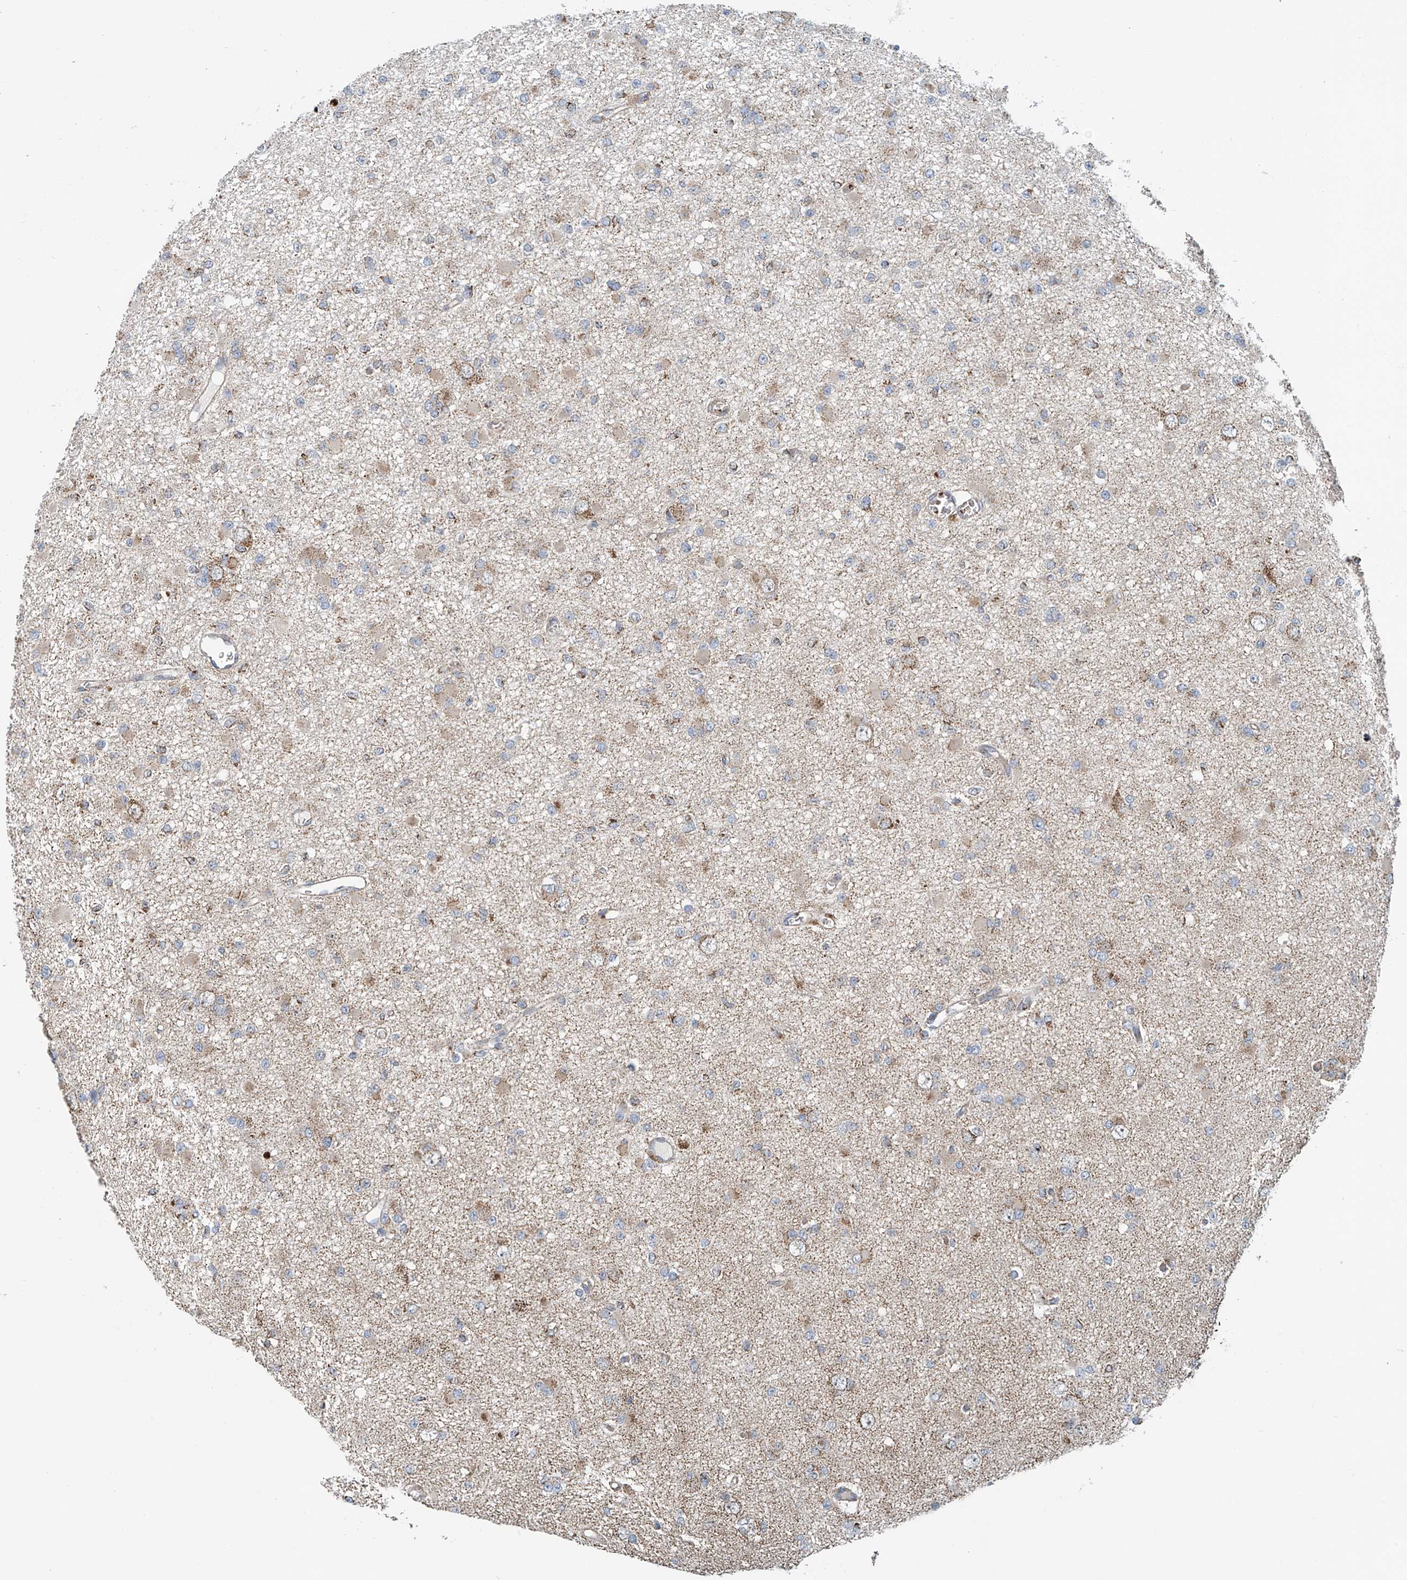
{"staining": {"intensity": "weak", "quantity": "25%-75%", "location": "cytoplasmic/membranous"}, "tissue": "glioma", "cell_type": "Tumor cells", "image_type": "cancer", "snomed": [{"axis": "morphology", "description": "Glioma, malignant, Low grade"}, {"axis": "topography", "description": "Brain"}], "caption": "Brown immunohistochemical staining in malignant glioma (low-grade) exhibits weak cytoplasmic/membranous staining in approximately 25%-75% of tumor cells.", "gene": "COMMD1", "patient": {"sex": "female", "age": 22}}